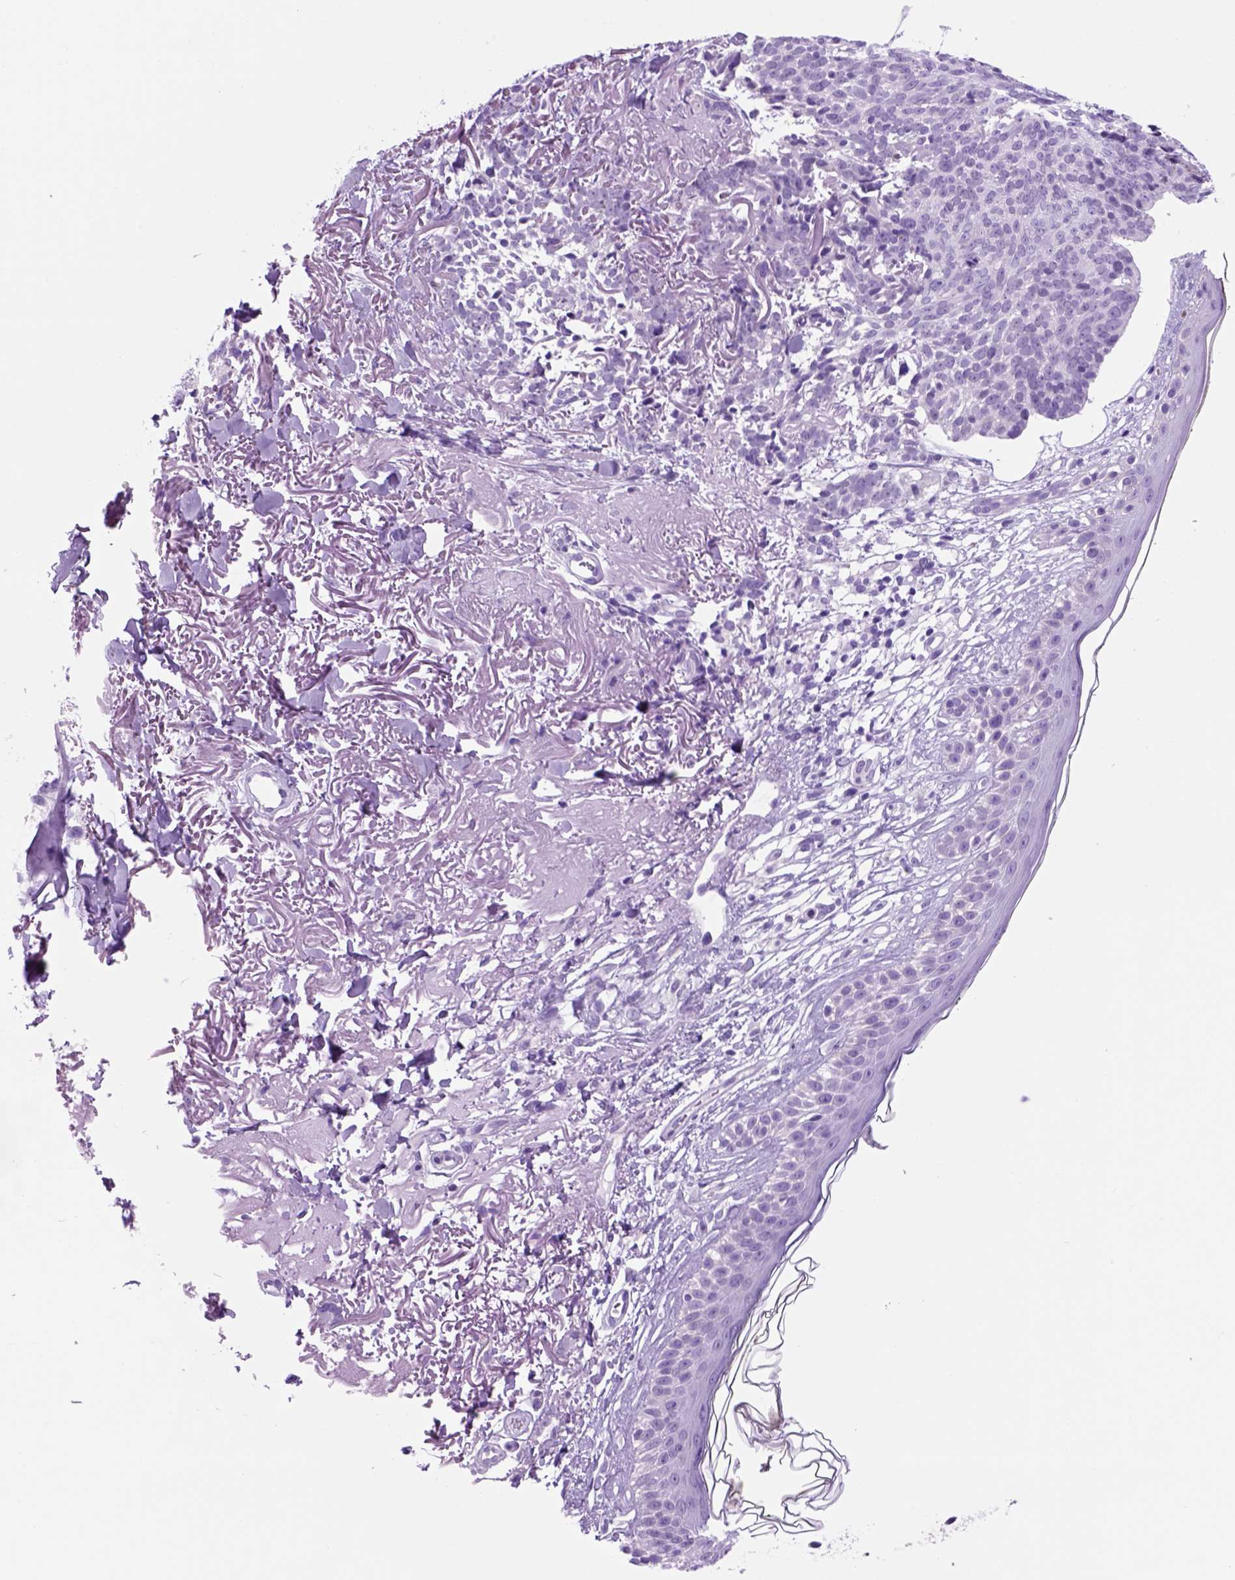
{"staining": {"intensity": "negative", "quantity": "none", "location": "none"}, "tissue": "skin cancer", "cell_type": "Tumor cells", "image_type": "cancer", "snomed": [{"axis": "morphology", "description": "Basal cell carcinoma"}, {"axis": "morphology", "description": "BCC, high aggressive"}, {"axis": "topography", "description": "Skin"}], "caption": "This is an IHC micrograph of bcc,  high aggressive (skin). There is no staining in tumor cells.", "gene": "HHIPL2", "patient": {"sex": "female", "age": 86}}